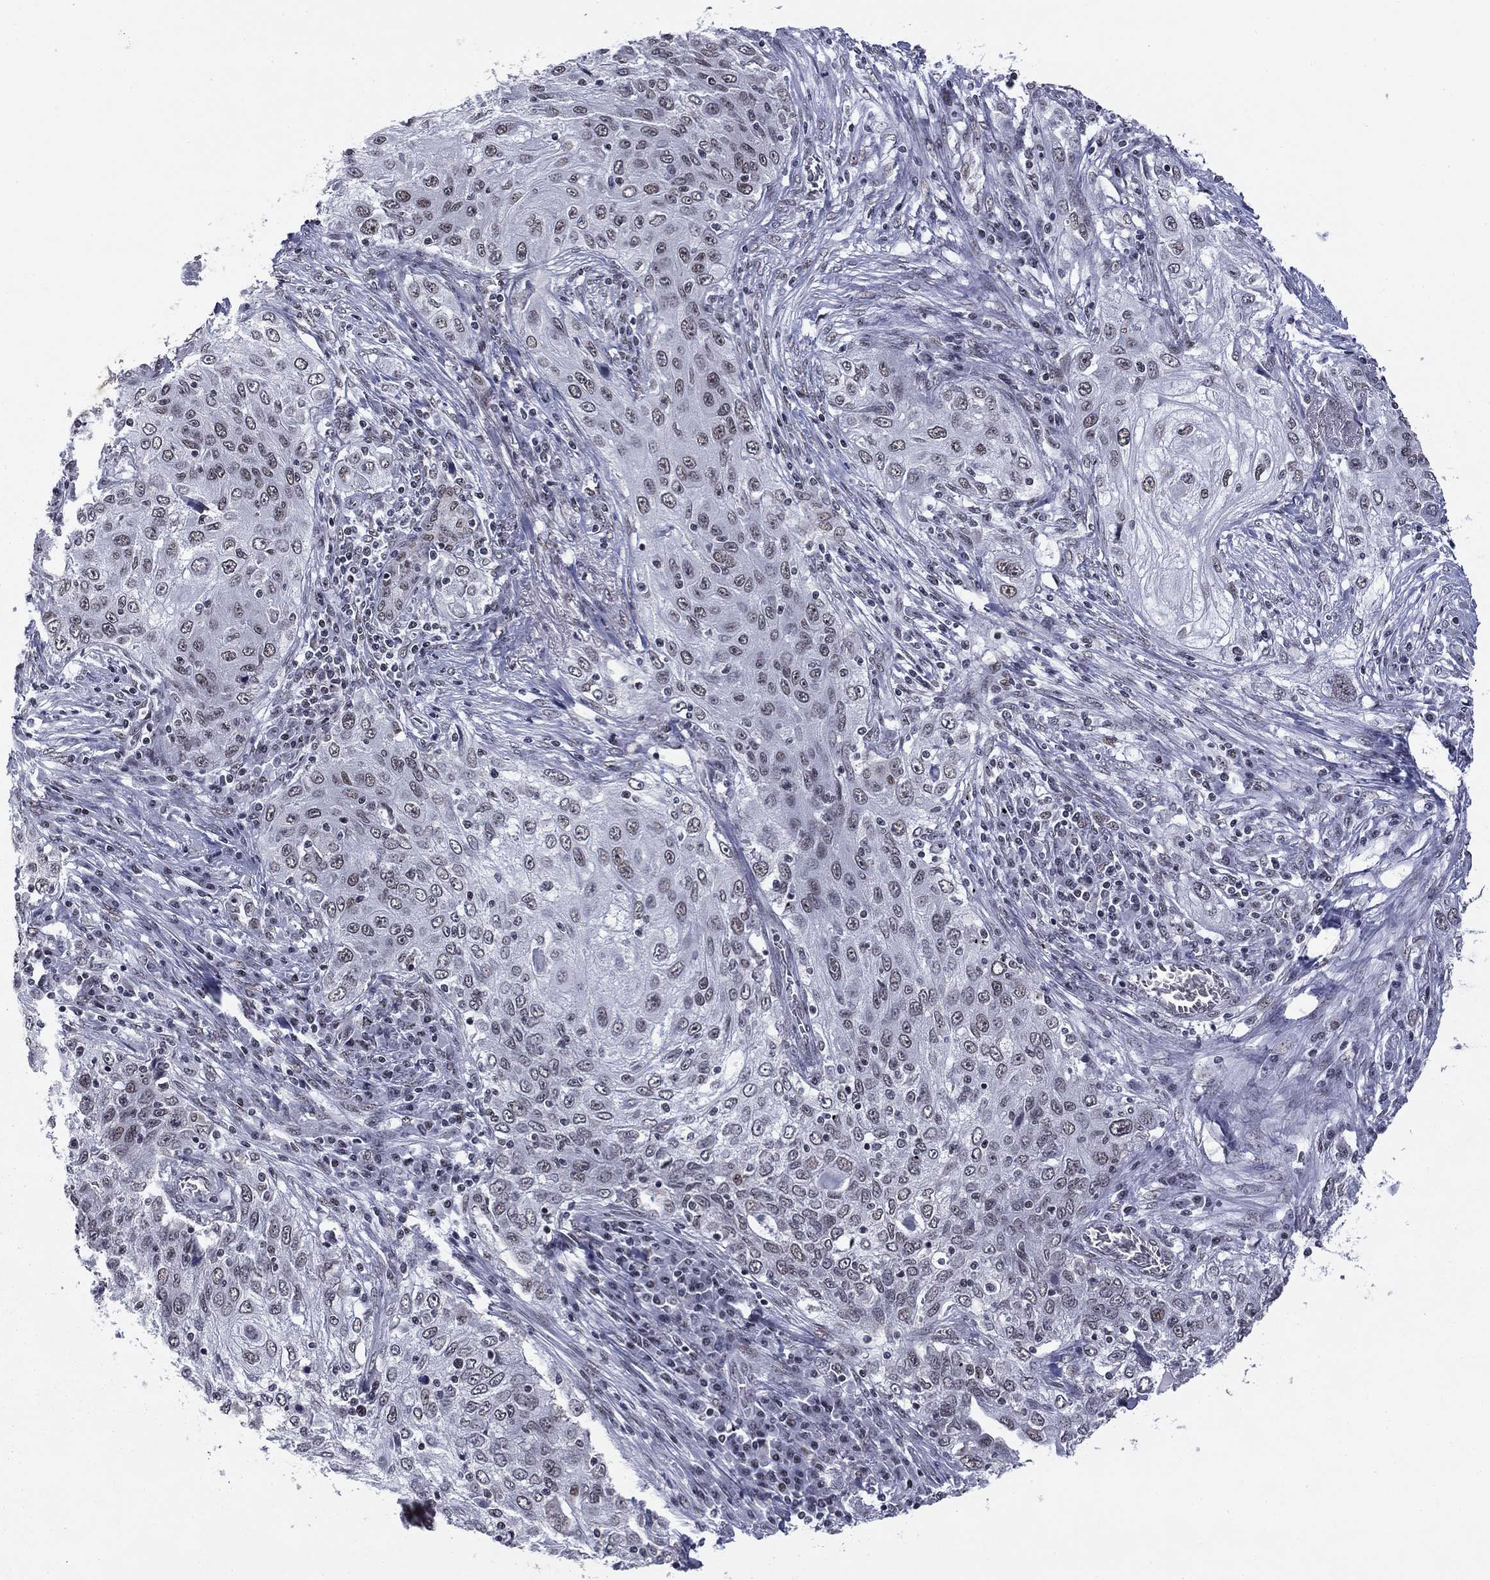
{"staining": {"intensity": "negative", "quantity": "none", "location": "none"}, "tissue": "lung cancer", "cell_type": "Tumor cells", "image_type": "cancer", "snomed": [{"axis": "morphology", "description": "Squamous cell carcinoma, NOS"}, {"axis": "topography", "description": "Lung"}], "caption": "This is an immunohistochemistry image of lung cancer (squamous cell carcinoma). There is no expression in tumor cells.", "gene": "ETV5", "patient": {"sex": "female", "age": 69}}